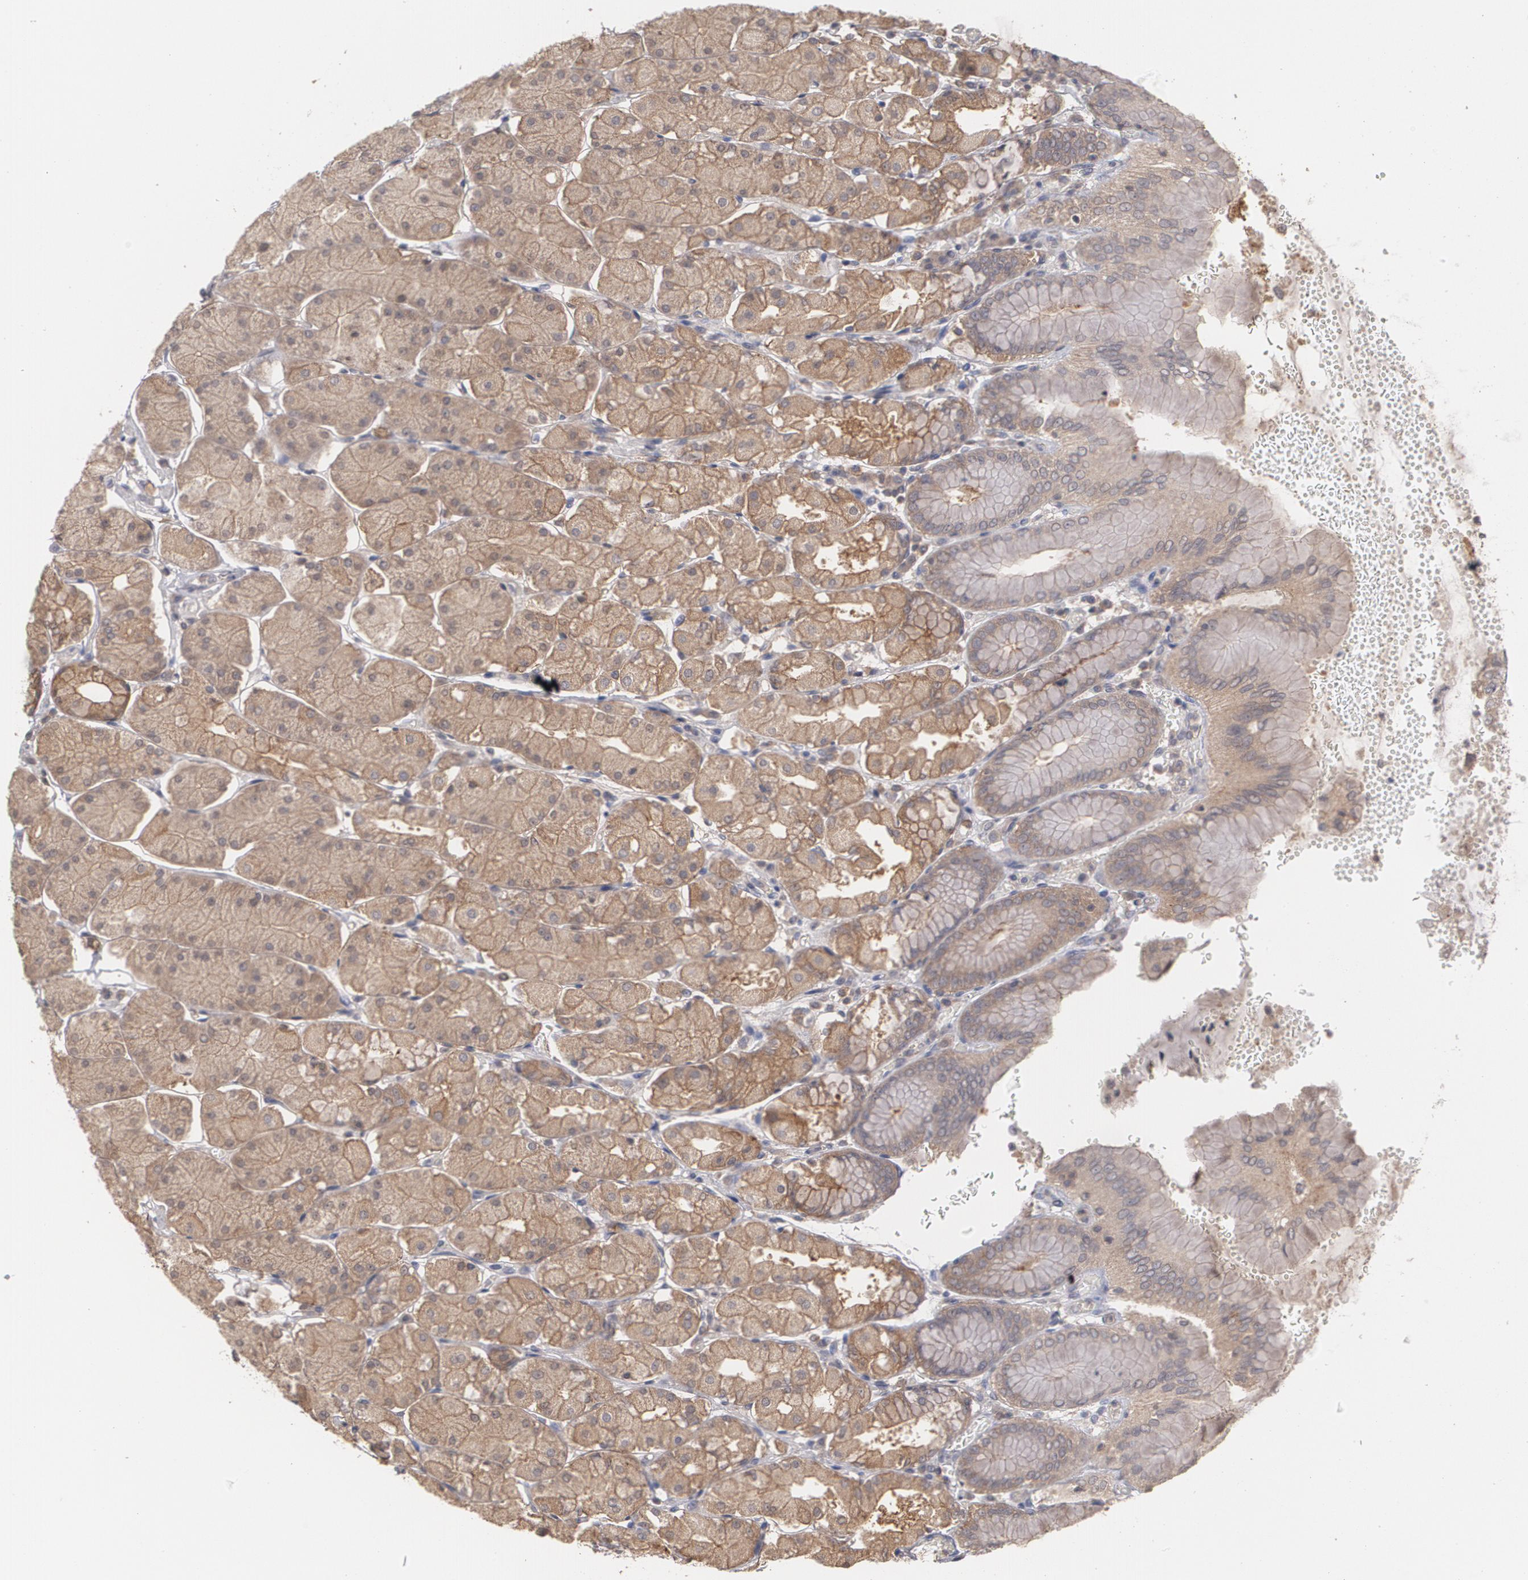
{"staining": {"intensity": "moderate", "quantity": ">75%", "location": "cytoplasmic/membranous"}, "tissue": "stomach", "cell_type": "Glandular cells", "image_type": "normal", "snomed": [{"axis": "morphology", "description": "Normal tissue, NOS"}, {"axis": "topography", "description": "Stomach, upper"}, {"axis": "topography", "description": "Stomach"}], "caption": "Moderate cytoplasmic/membranous positivity is identified in about >75% of glandular cells in unremarkable stomach. (Stains: DAB (3,3'-diaminobenzidine) in brown, nuclei in blue, Microscopy: brightfield microscopy at high magnification).", "gene": "ARF6", "patient": {"sex": "male", "age": 76}}